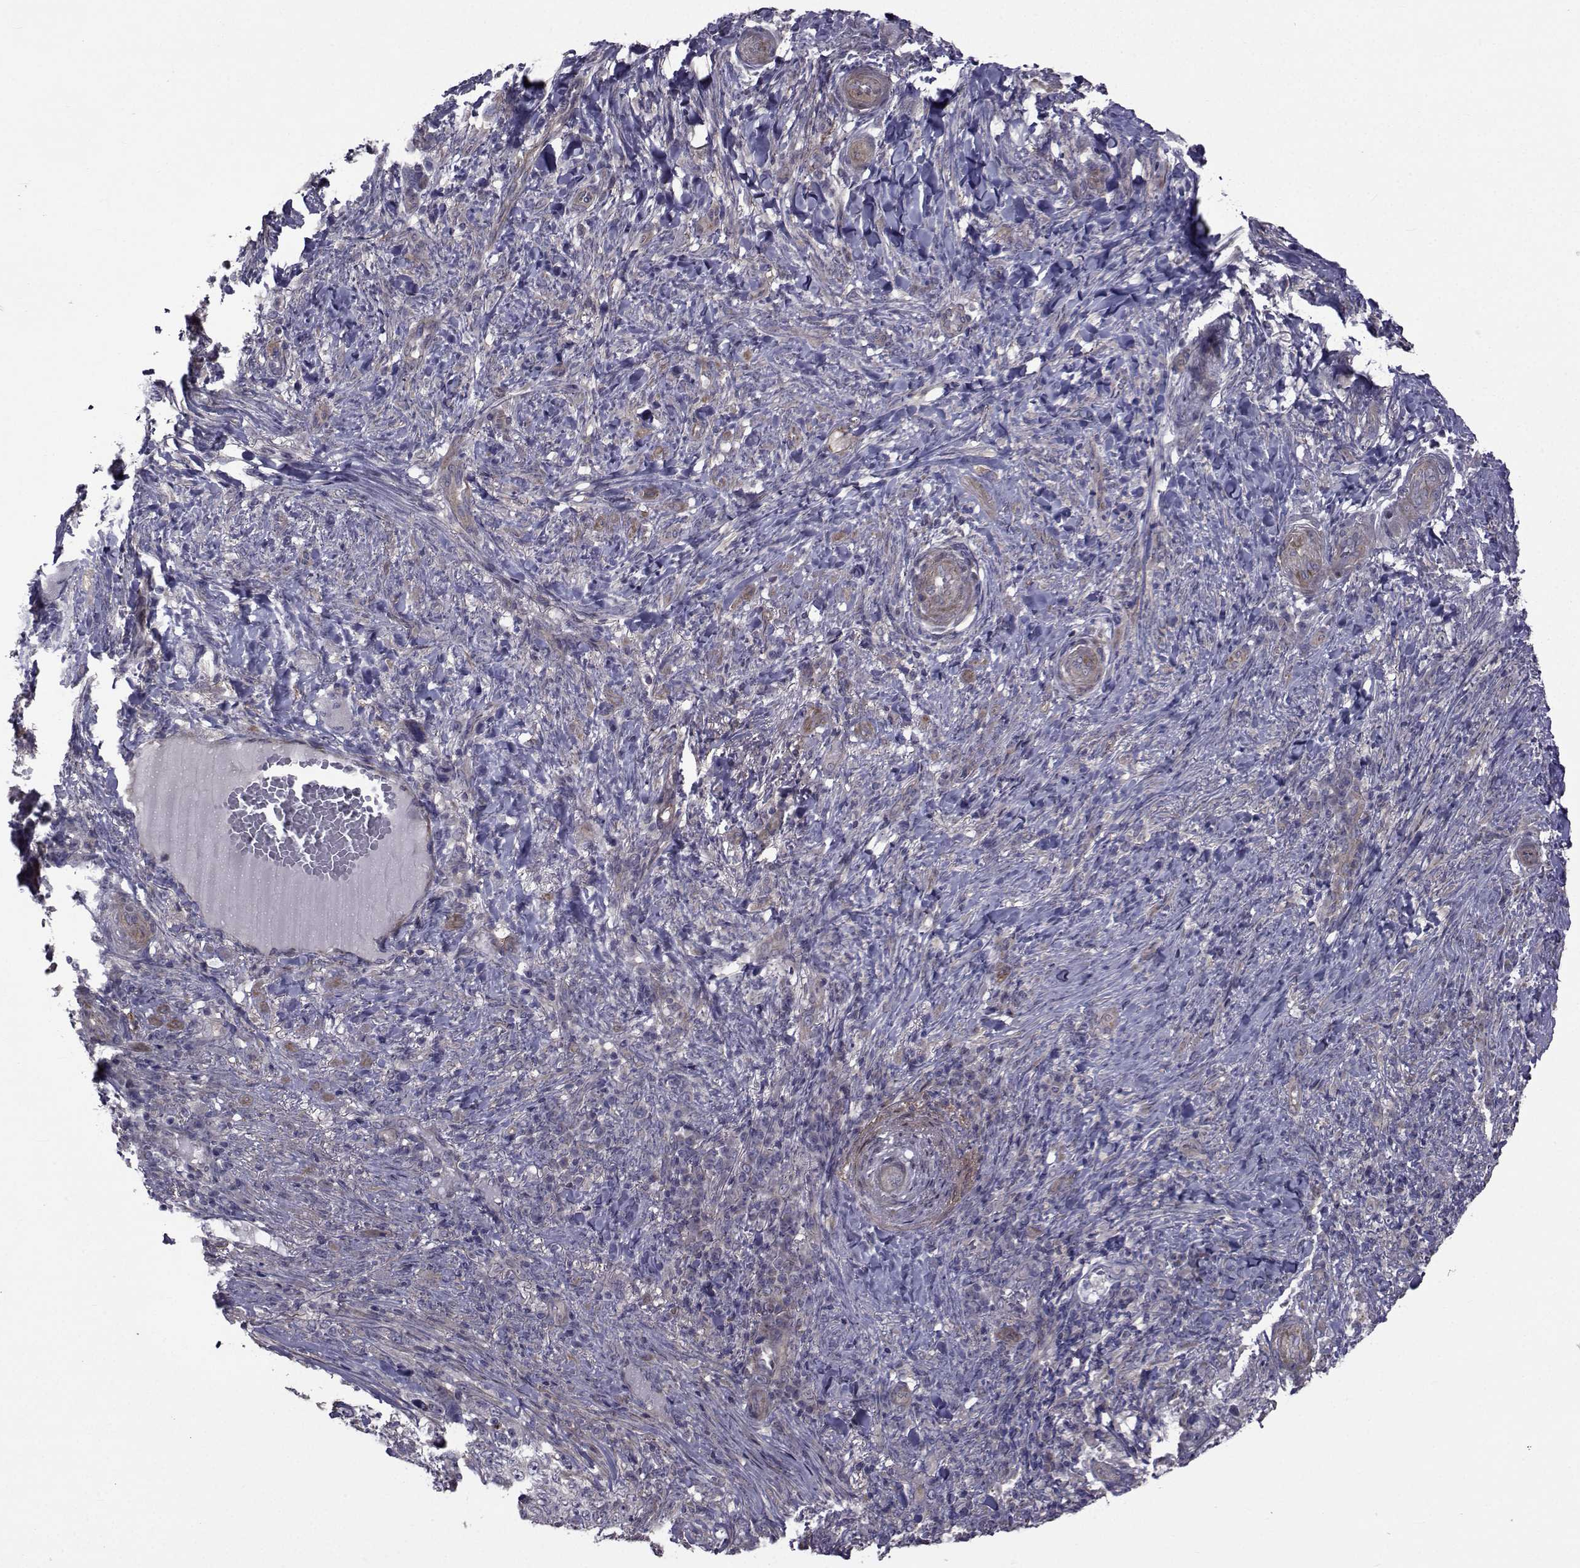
{"staining": {"intensity": "negative", "quantity": "none", "location": "none"}, "tissue": "skin cancer", "cell_type": "Tumor cells", "image_type": "cancer", "snomed": [{"axis": "morphology", "description": "Basal cell carcinoma"}, {"axis": "topography", "description": "Skin"}], "caption": "Immunohistochemistry of human basal cell carcinoma (skin) shows no positivity in tumor cells.", "gene": "CFAP74", "patient": {"sex": "female", "age": 69}}